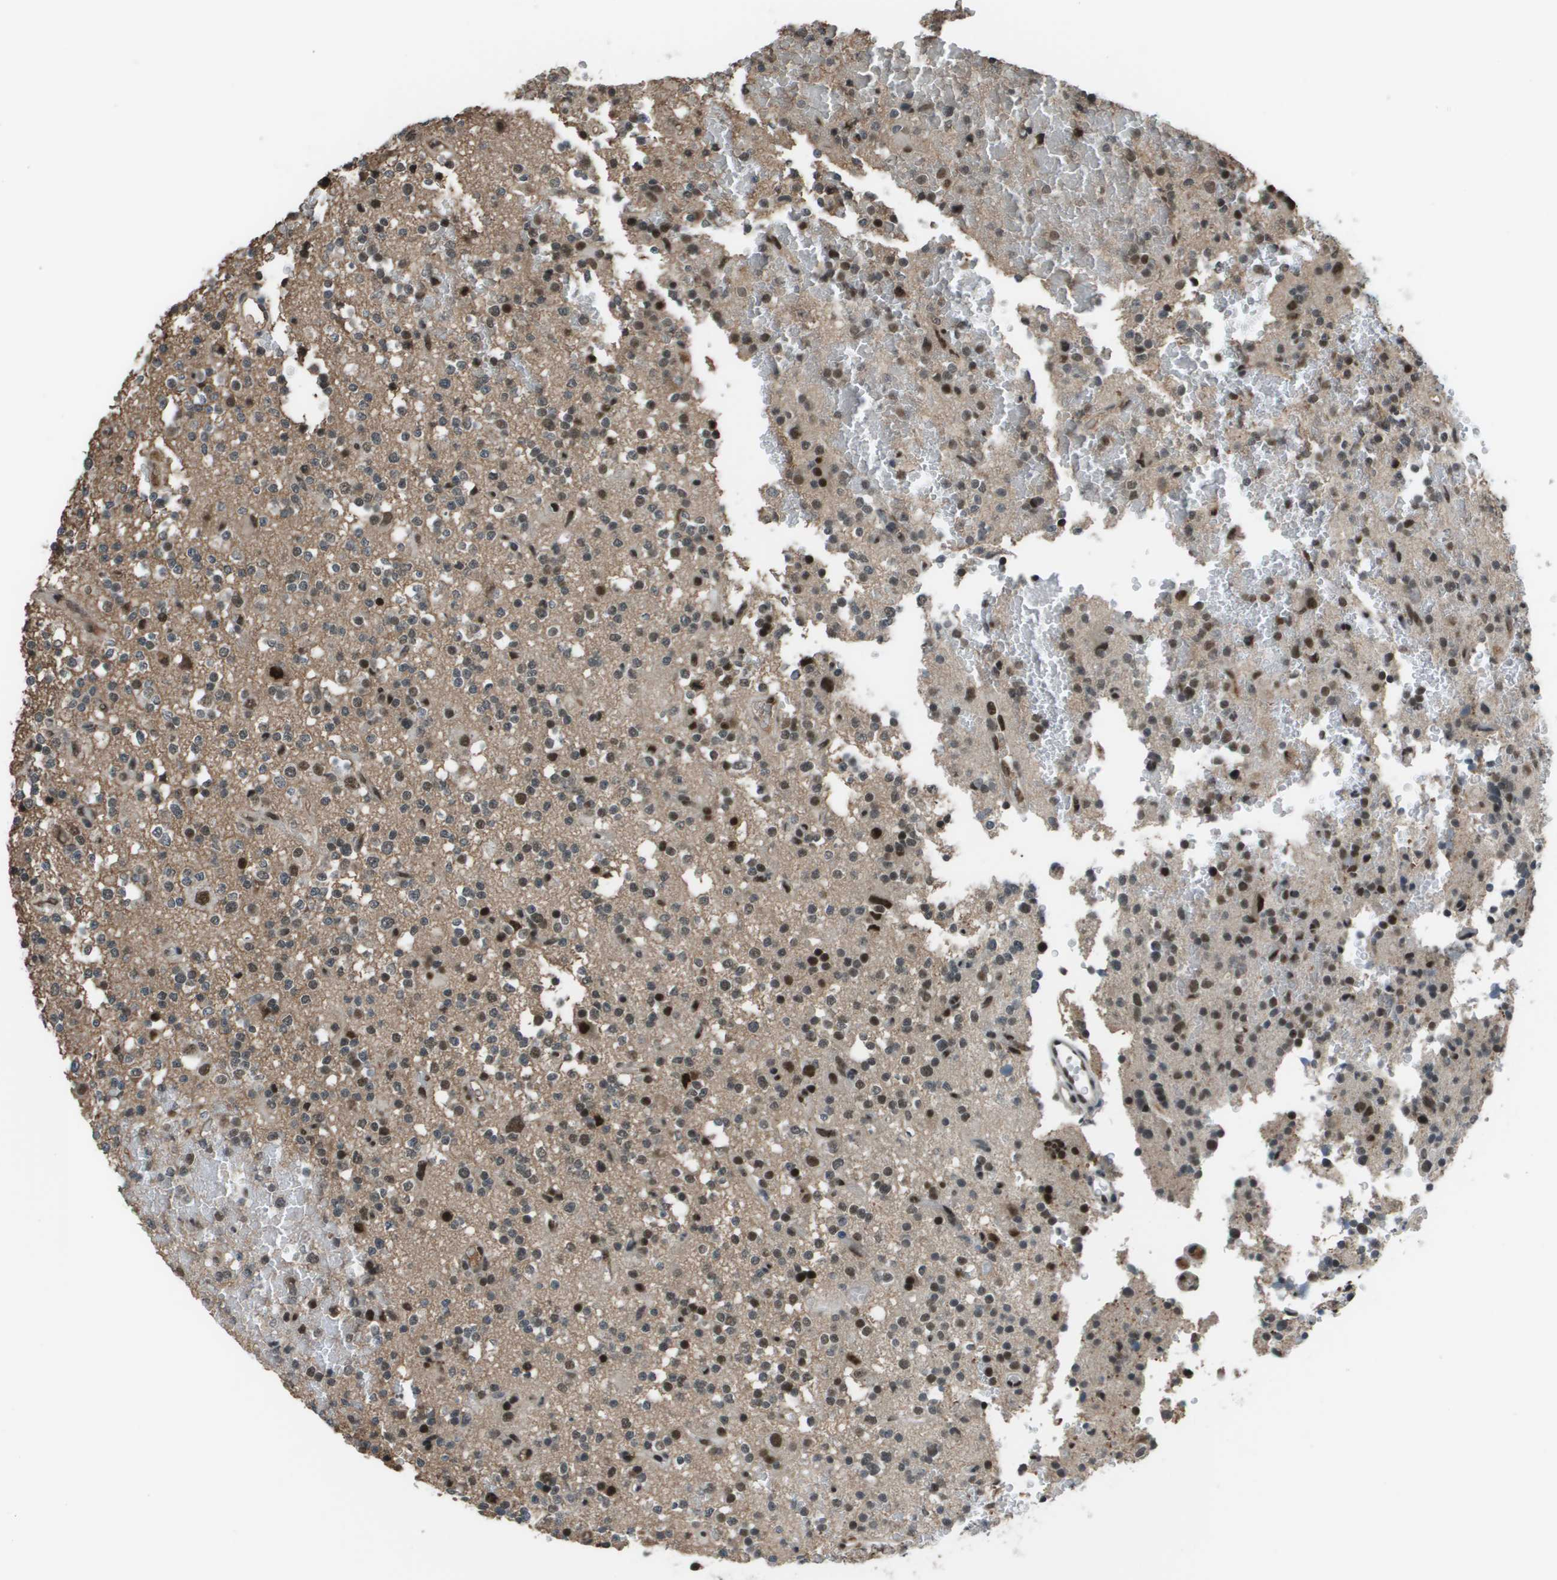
{"staining": {"intensity": "strong", "quantity": "<25%", "location": "nuclear"}, "tissue": "glioma", "cell_type": "Tumor cells", "image_type": "cancer", "snomed": [{"axis": "morphology", "description": "Glioma, malignant, High grade"}, {"axis": "topography", "description": "Brain"}], "caption": "Immunohistochemical staining of high-grade glioma (malignant) demonstrates medium levels of strong nuclear positivity in about <25% of tumor cells. Nuclei are stained in blue.", "gene": "THRAP3", "patient": {"sex": "male", "age": 47}}